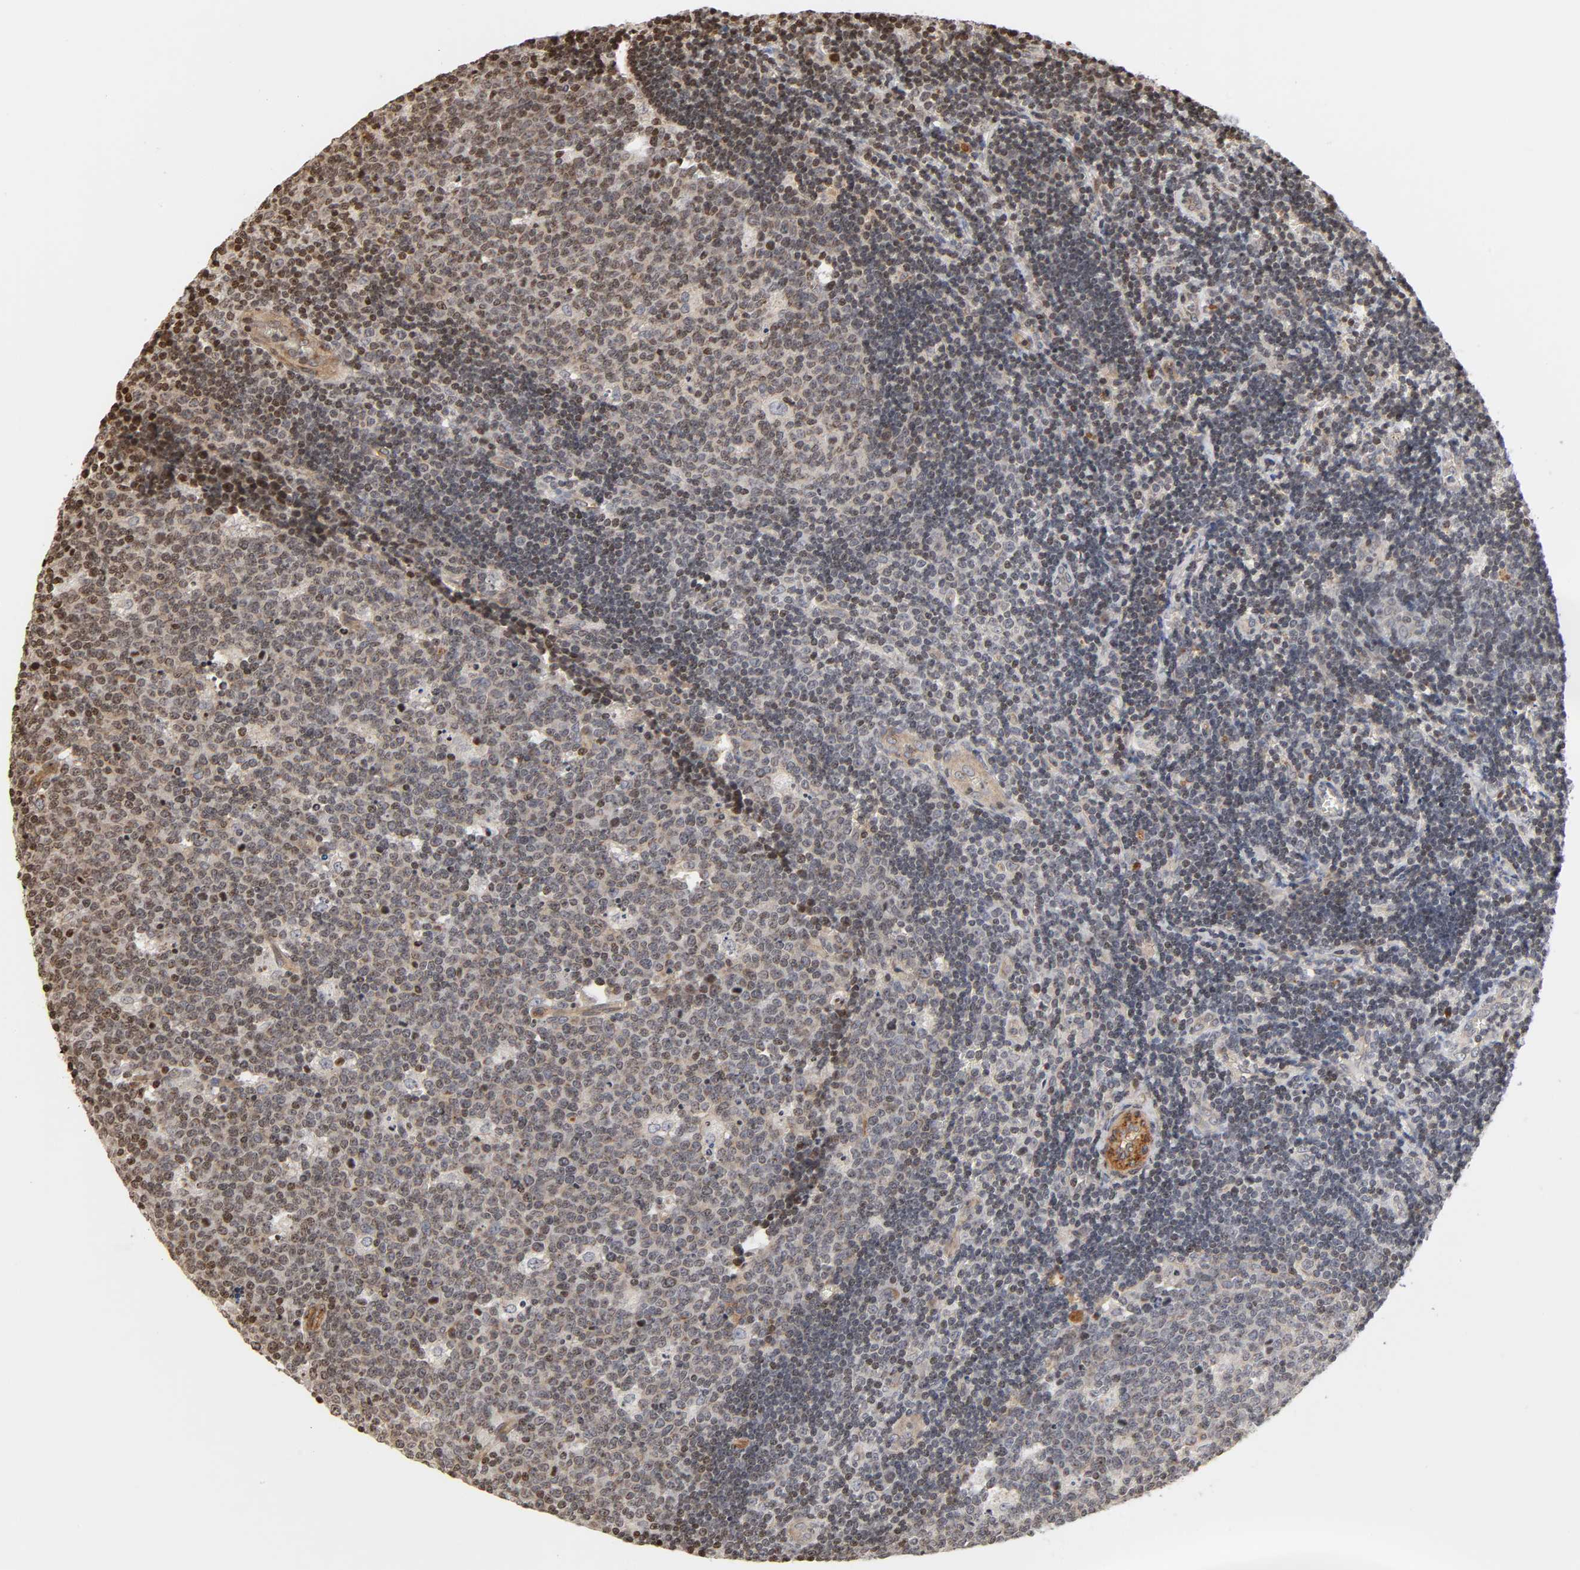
{"staining": {"intensity": "moderate", "quantity": "<25%", "location": "nuclear"}, "tissue": "lymph node", "cell_type": "Germinal center cells", "image_type": "normal", "snomed": [{"axis": "morphology", "description": "Normal tissue, NOS"}, {"axis": "topography", "description": "Lymph node"}, {"axis": "topography", "description": "Salivary gland"}], "caption": "Unremarkable lymph node was stained to show a protein in brown. There is low levels of moderate nuclear expression in approximately <25% of germinal center cells. Nuclei are stained in blue.", "gene": "ITGAV", "patient": {"sex": "male", "age": 8}}